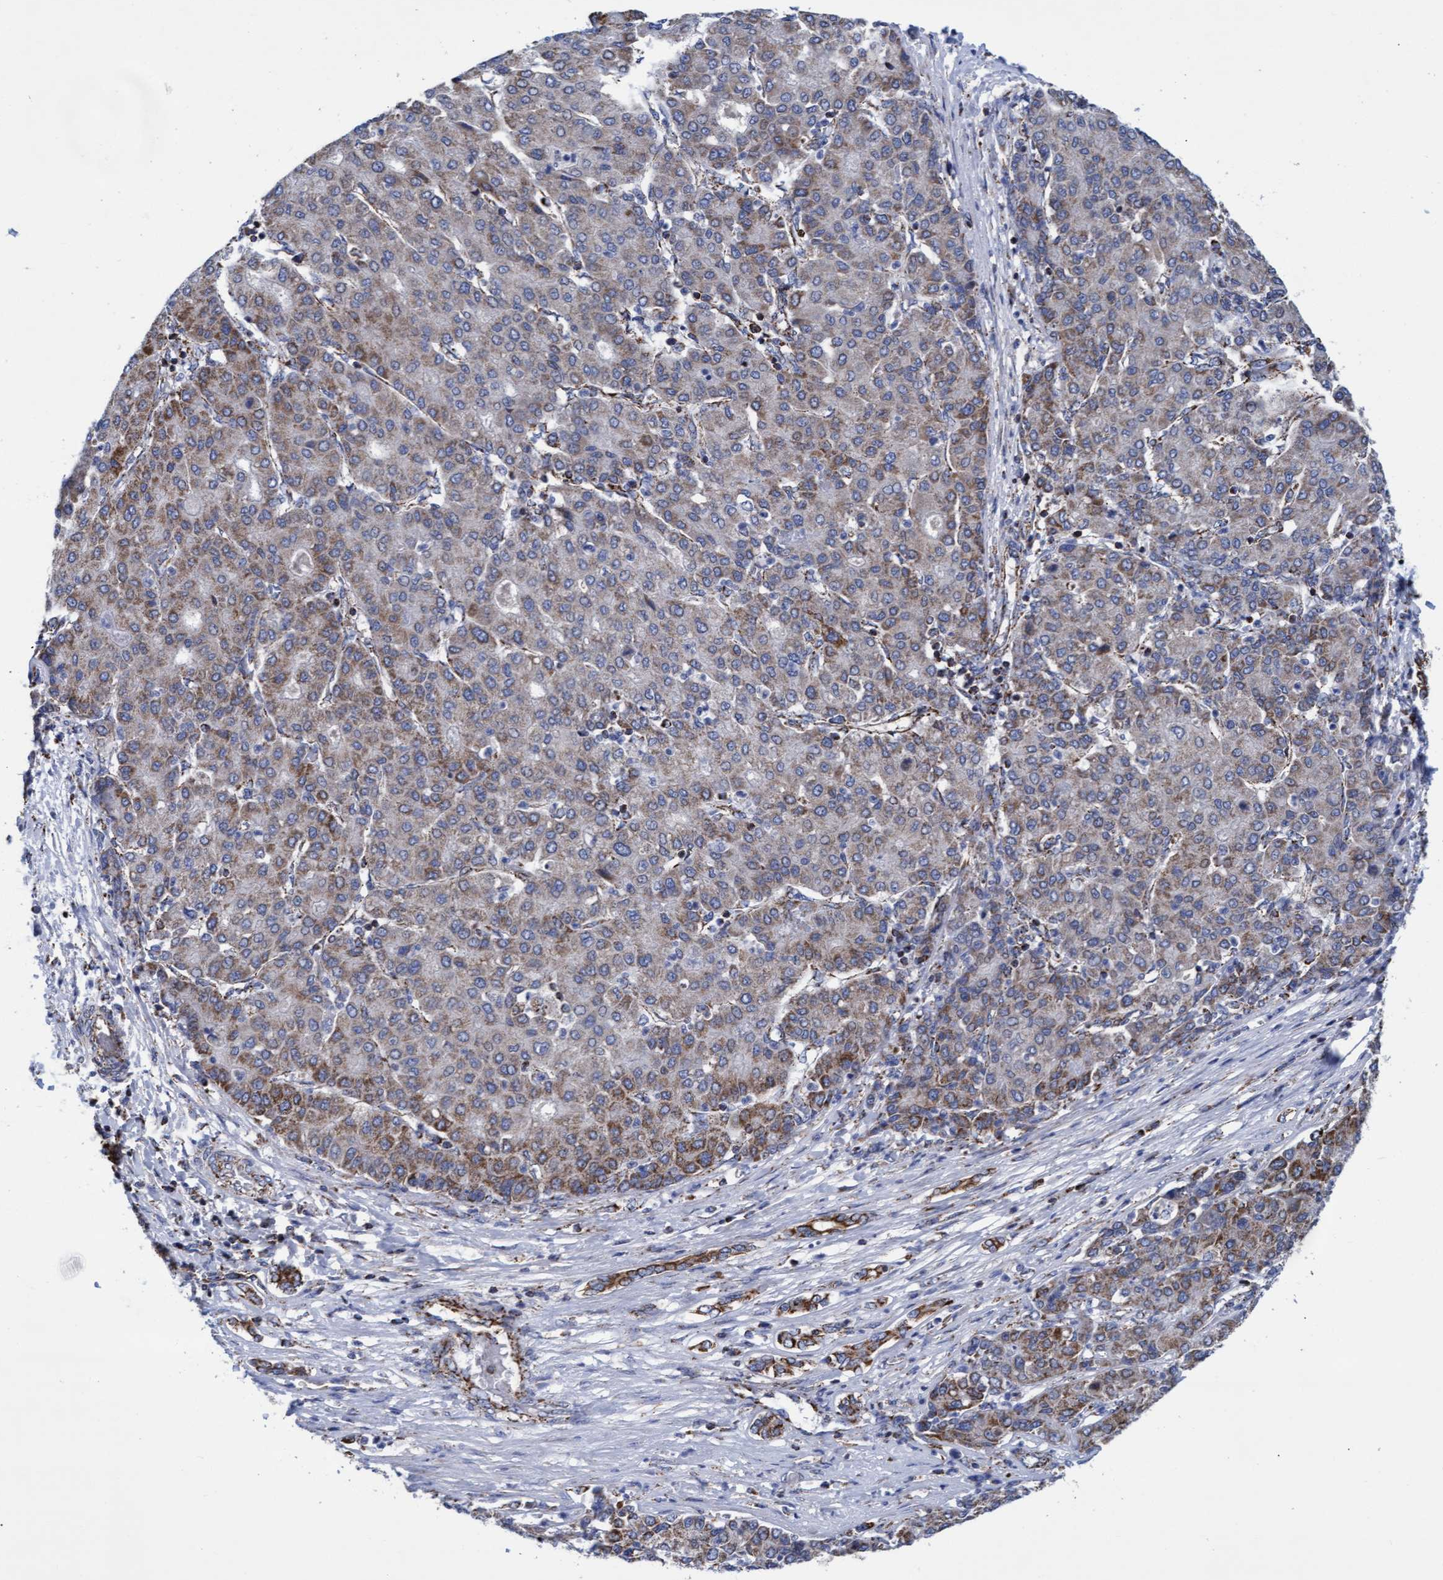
{"staining": {"intensity": "moderate", "quantity": "25%-75%", "location": "cytoplasmic/membranous"}, "tissue": "liver cancer", "cell_type": "Tumor cells", "image_type": "cancer", "snomed": [{"axis": "morphology", "description": "Carcinoma, Hepatocellular, NOS"}, {"axis": "topography", "description": "Liver"}], "caption": "Brown immunohistochemical staining in human liver cancer (hepatocellular carcinoma) displays moderate cytoplasmic/membranous positivity in about 25%-75% of tumor cells. The staining was performed using DAB to visualize the protein expression in brown, while the nuclei were stained in blue with hematoxylin (Magnification: 20x).", "gene": "MRPL38", "patient": {"sex": "male", "age": 65}}